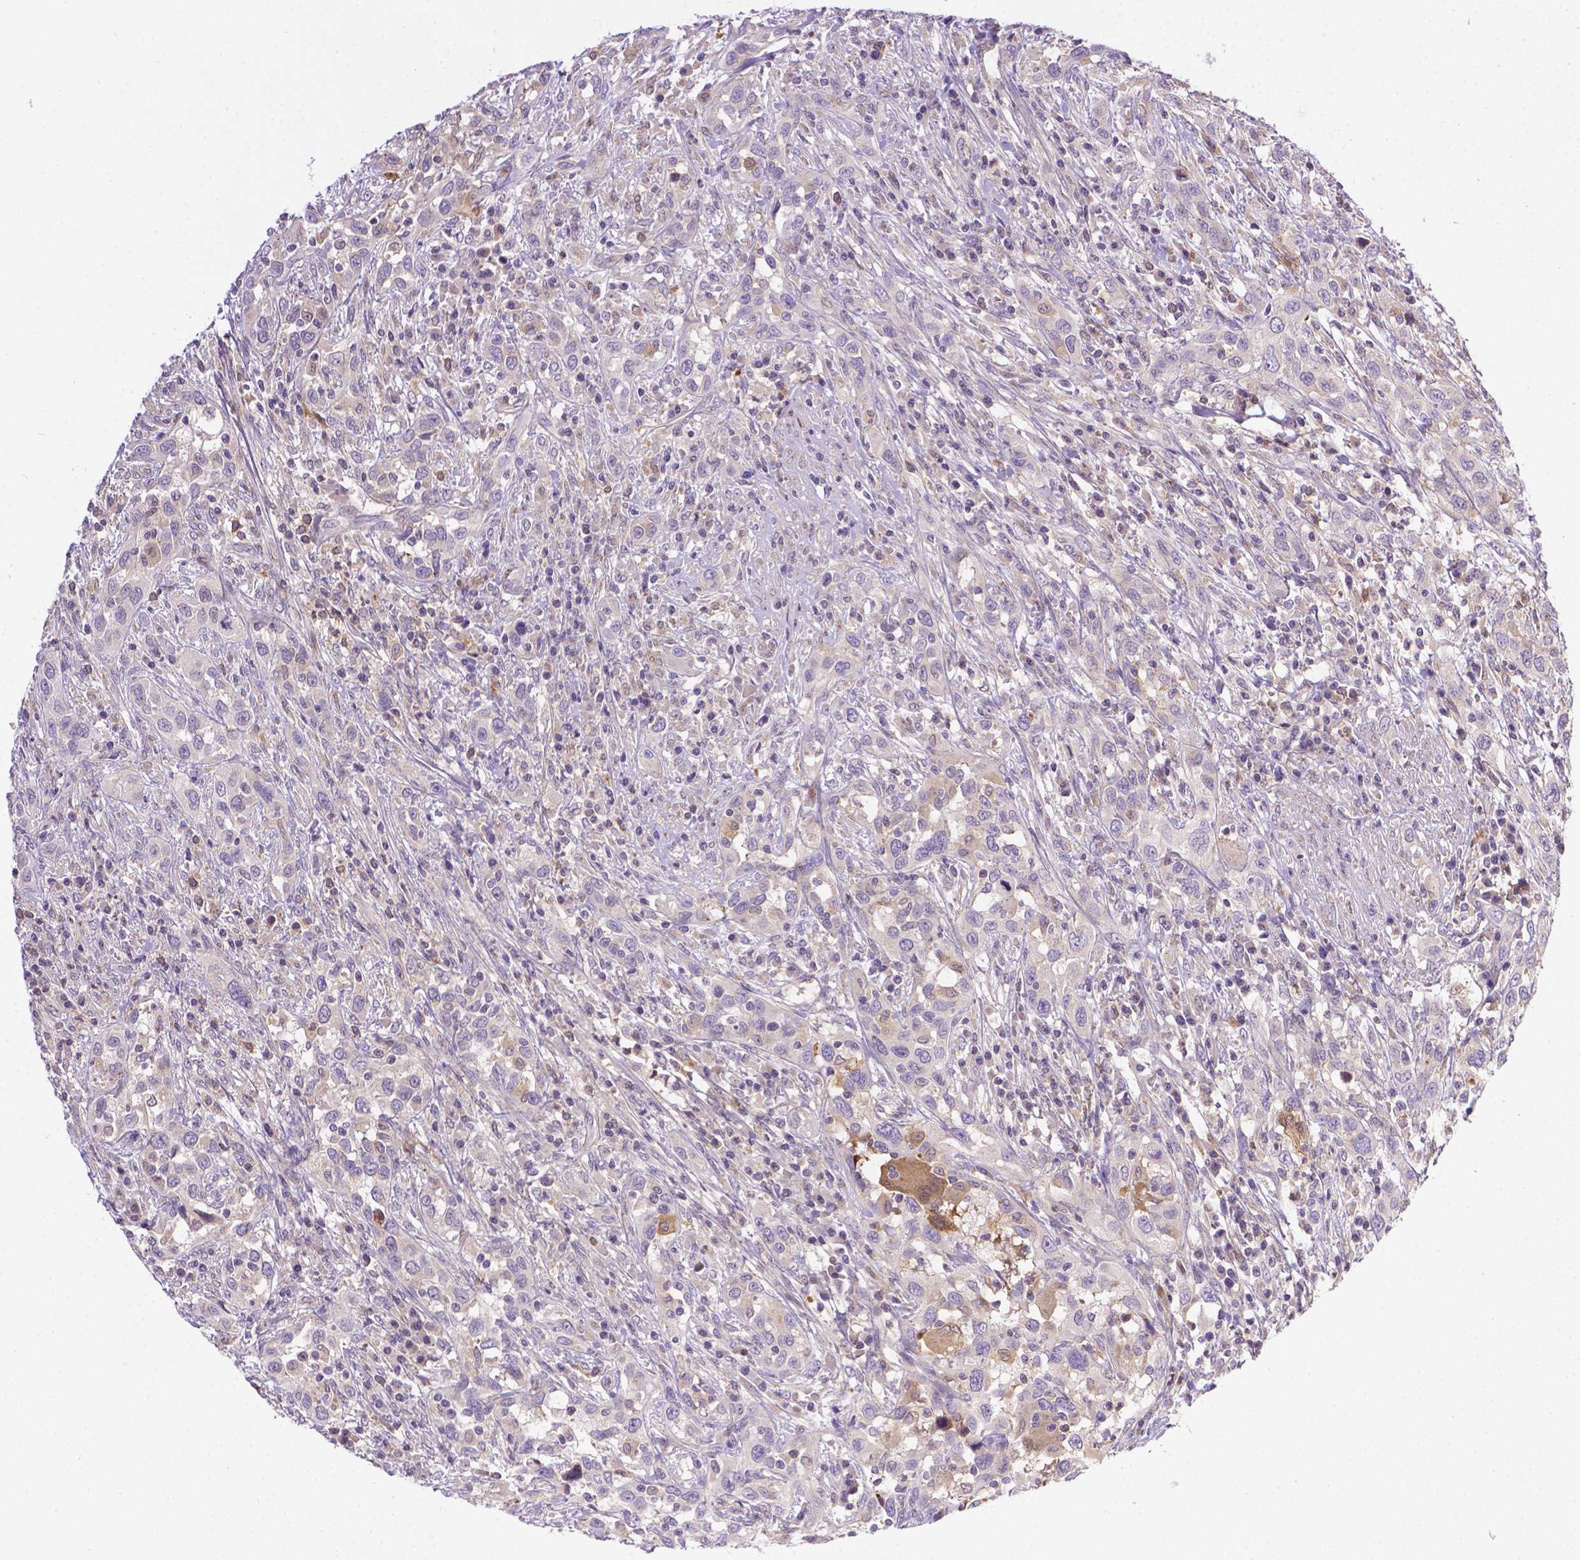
{"staining": {"intensity": "negative", "quantity": "none", "location": "none"}, "tissue": "urothelial cancer", "cell_type": "Tumor cells", "image_type": "cancer", "snomed": [{"axis": "morphology", "description": "Urothelial carcinoma, NOS"}, {"axis": "morphology", "description": "Urothelial carcinoma, High grade"}, {"axis": "topography", "description": "Urinary bladder"}], "caption": "High magnification brightfield microscopy of urothelial cancer stained with DAB (brown) and counterstained with hematoxylin (blue): tumor cells show no significant staining.", "gene": "TM4SF18", "patient": {"sex": "female", "age": 64}}